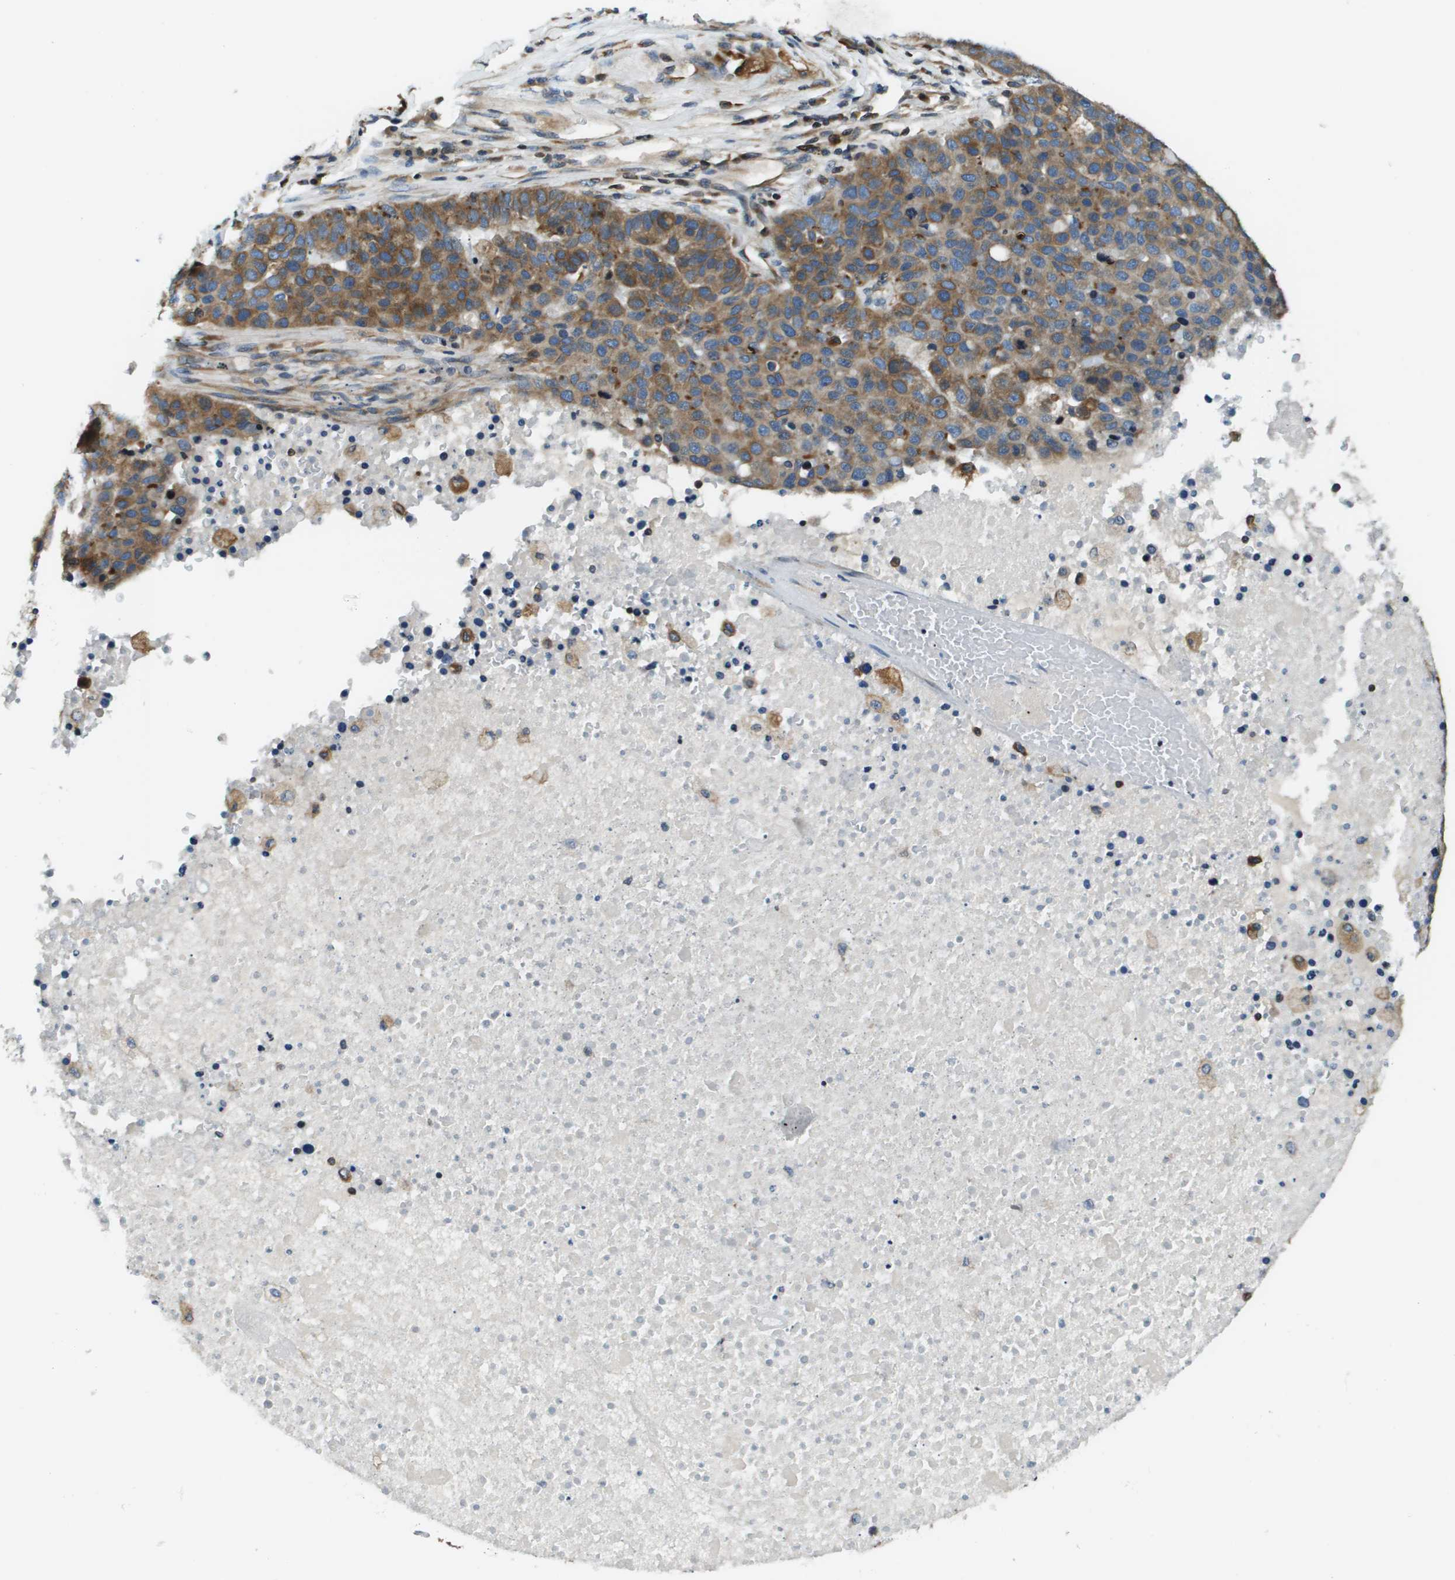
{"staining": {"intensity": "moderate", "quantity": ">75%", "location": "cytoplasmic/membranous"}, "tissue": "pancreatic cancer", "cell_type": "Tumor cells", "image_type": "cancer", "snomed": [{"axis": "morphology", "description": "Adenocarcinoma, NOS"}, {"axis": "topography", "description": "Pancreas"}], "caption": "A high-resolution histopathology image shows IHC staining of pancreatic cancer, which displays moderate cytoplasmic/membranous expression in about >75% of tumor cells.", "gene": "ESYT1", "patient": {"sex": "female", "age": 61}}